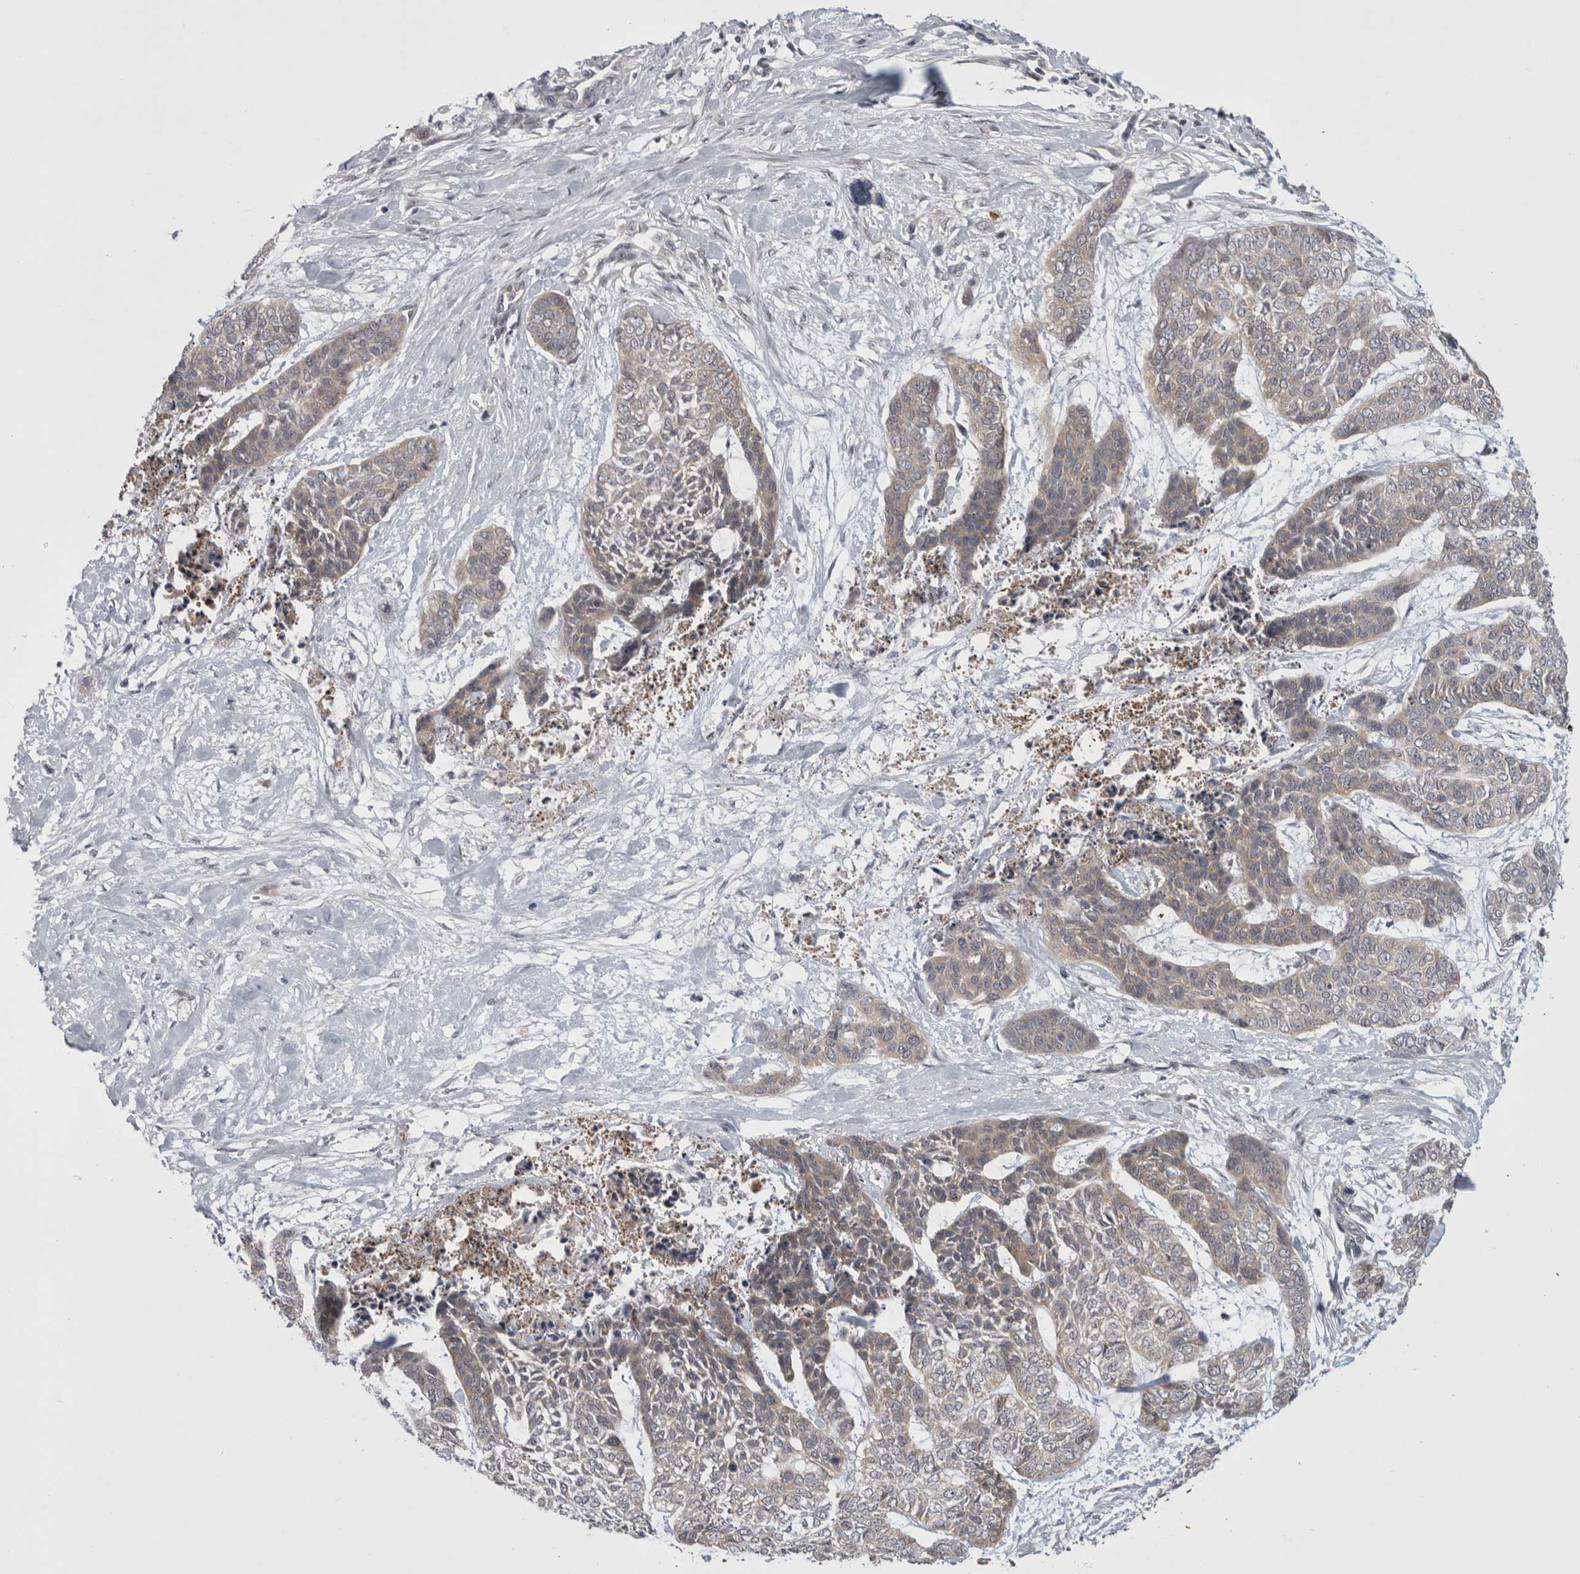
{"staining": {"intensity": "weak", "quantity": "25%-75%", "location": "cytoplasmic/membranous"}, "tissue": "skin cancer", "cell_type": "Tumor cells", "image_type": "cancer", "snomed": [{"axis": "morphology", "description": "Basal cell carcinoma"}, {"axis": "topography", "description": "Skin"}], "caption": "Tumor cells show weak cytoplasmic/membranous expression in approximately 25%-75% of cells in skin cancer.", "gene": "PSMB2", "patient": {"sex": "female", "age": 64}}